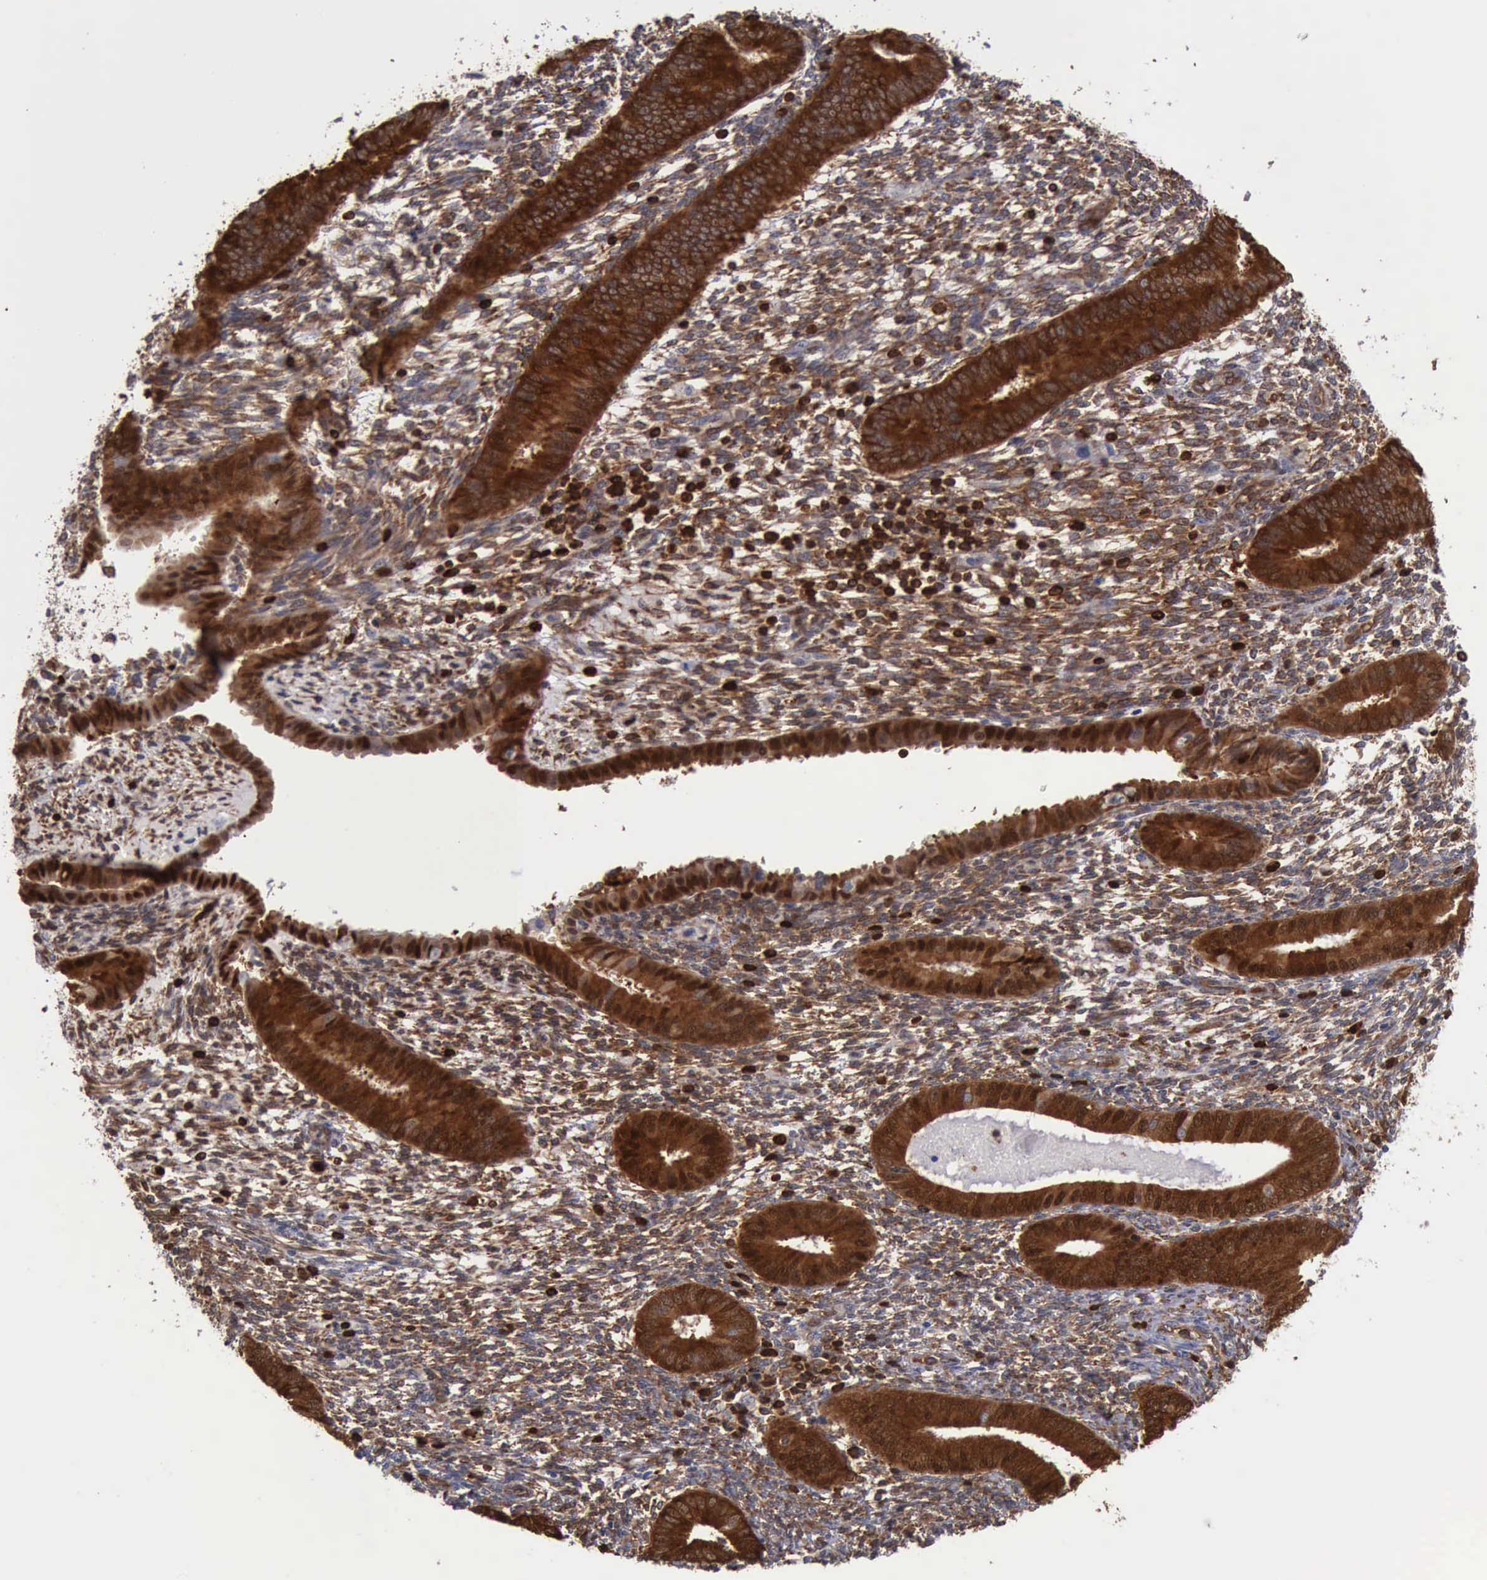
{"staining": {"intensity": "strong", "quantity": ">75%", "location": "cytoplasmic/membranous,nuclear"}, "tissue": "endometrium", "cell_type": "Cells in endometrial stroma", "image_type": "normal", "snomed": [{"axis": "morphology", "description": "Normal tissue, NOS"}, {"axis": "topography", "description": "Endometrium"}], "caption": "About >75% of cells in endometrial stroma in normal human endometrium demonstrate strong cytoplasmic/membranous,nuclear protein staining as visualized by brown immunohistochemical staining.", "gene": "PDCD4", "patient": {"sex": "female", "age": 27}}